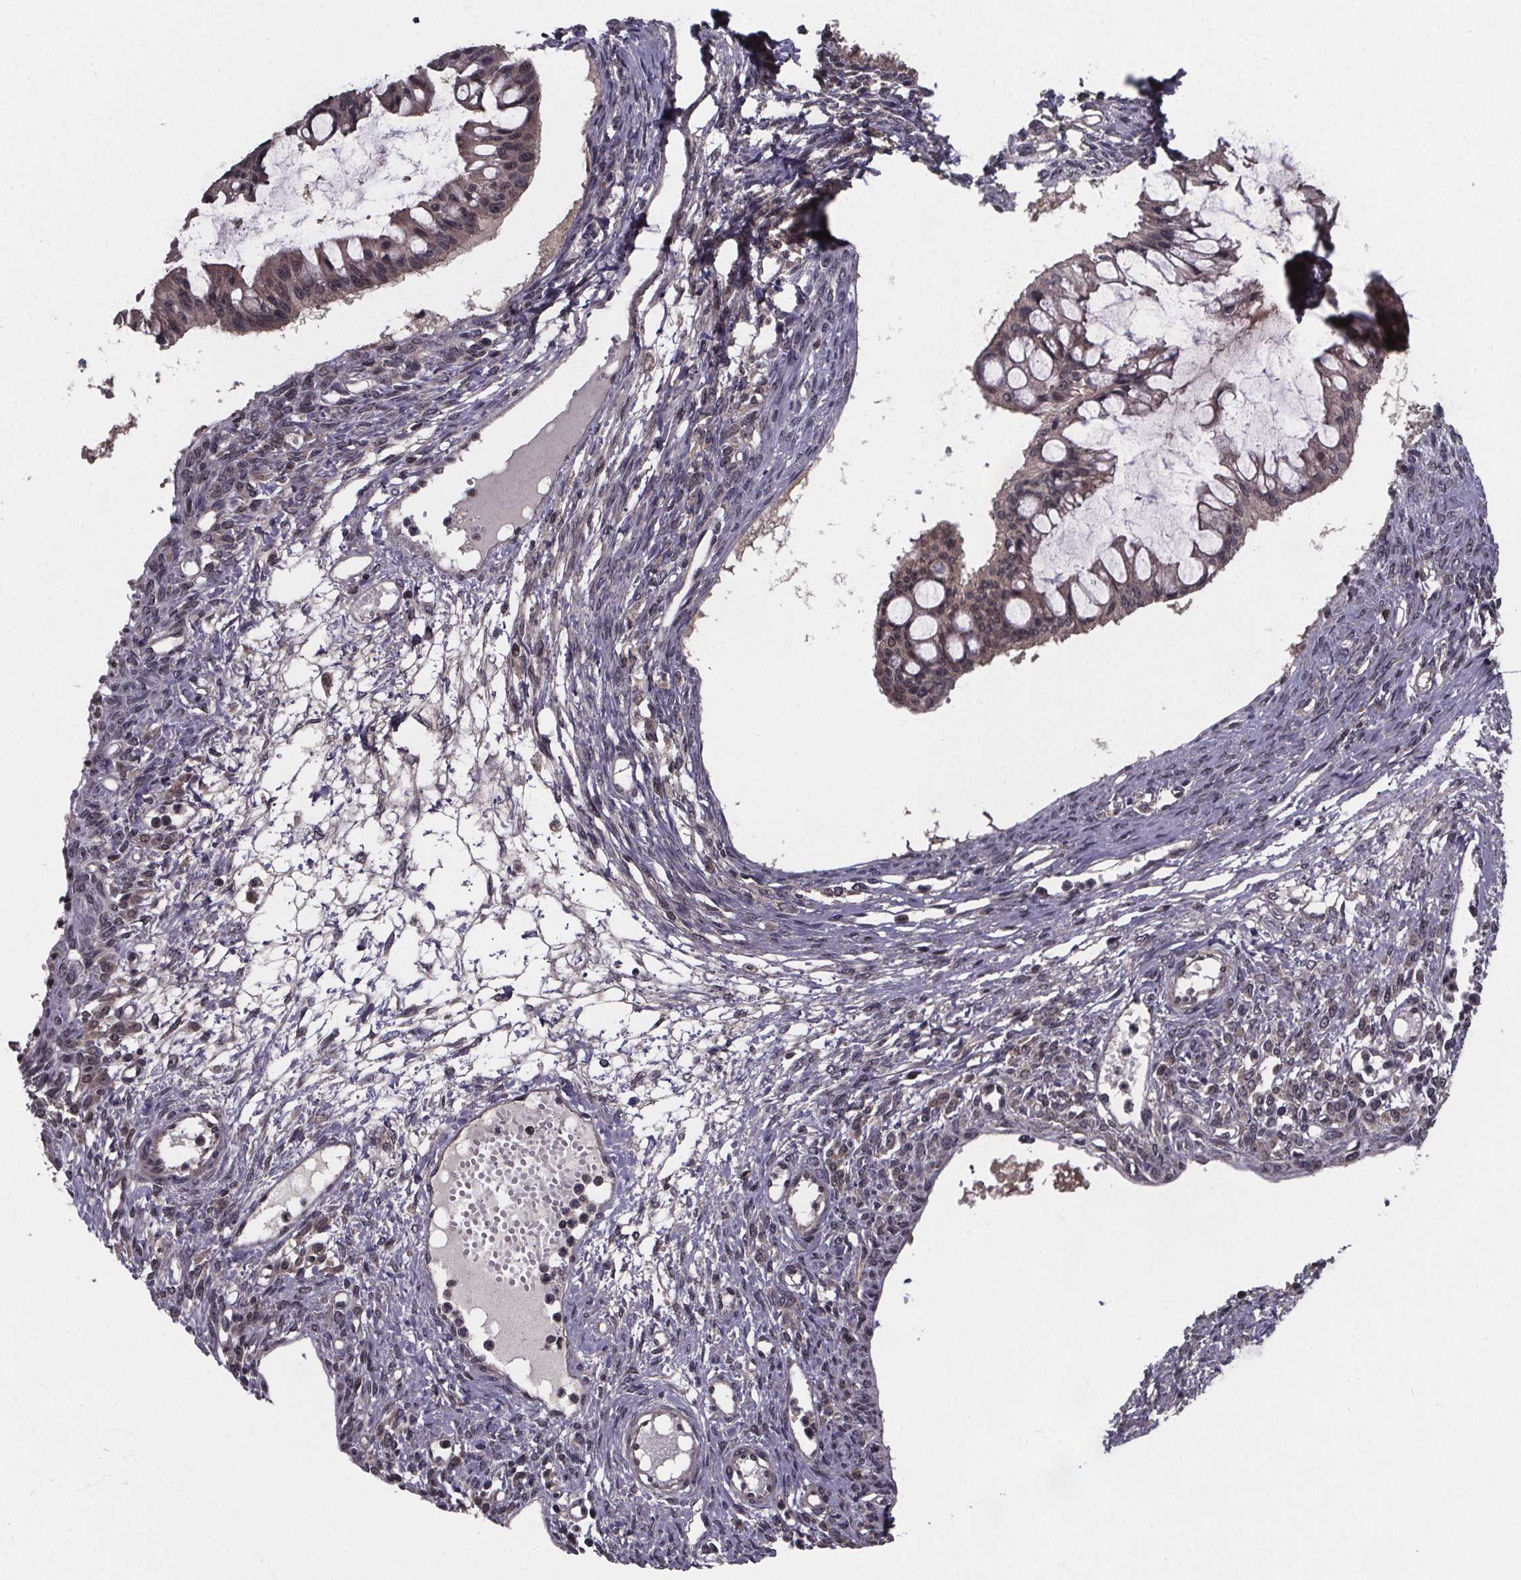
{"staining": {"intensity": "weak", "quantity": ">75%", "location": "cytoplasmic/membranous,nuclear"}, "tissue": "ovarian cancer", "cell_type": "Tumor cells", "image_type": "cancer", "snomed": [{"axis": "morphology", "description": "Cystadenocarcinoma, mucinous, NOS"}, {"axis": "topography", "description": "Ovary"}], "caption": "Brown immunohistochemical staining in human ovarian cancer (mucinous cystadenocarcinoma) displays weak cytoplasmic/membranous and nuclear positivity in approximately >75% of tumor cells.", "gene": "FN3KRP", "patient": {"sex": "female", "age": 73}}